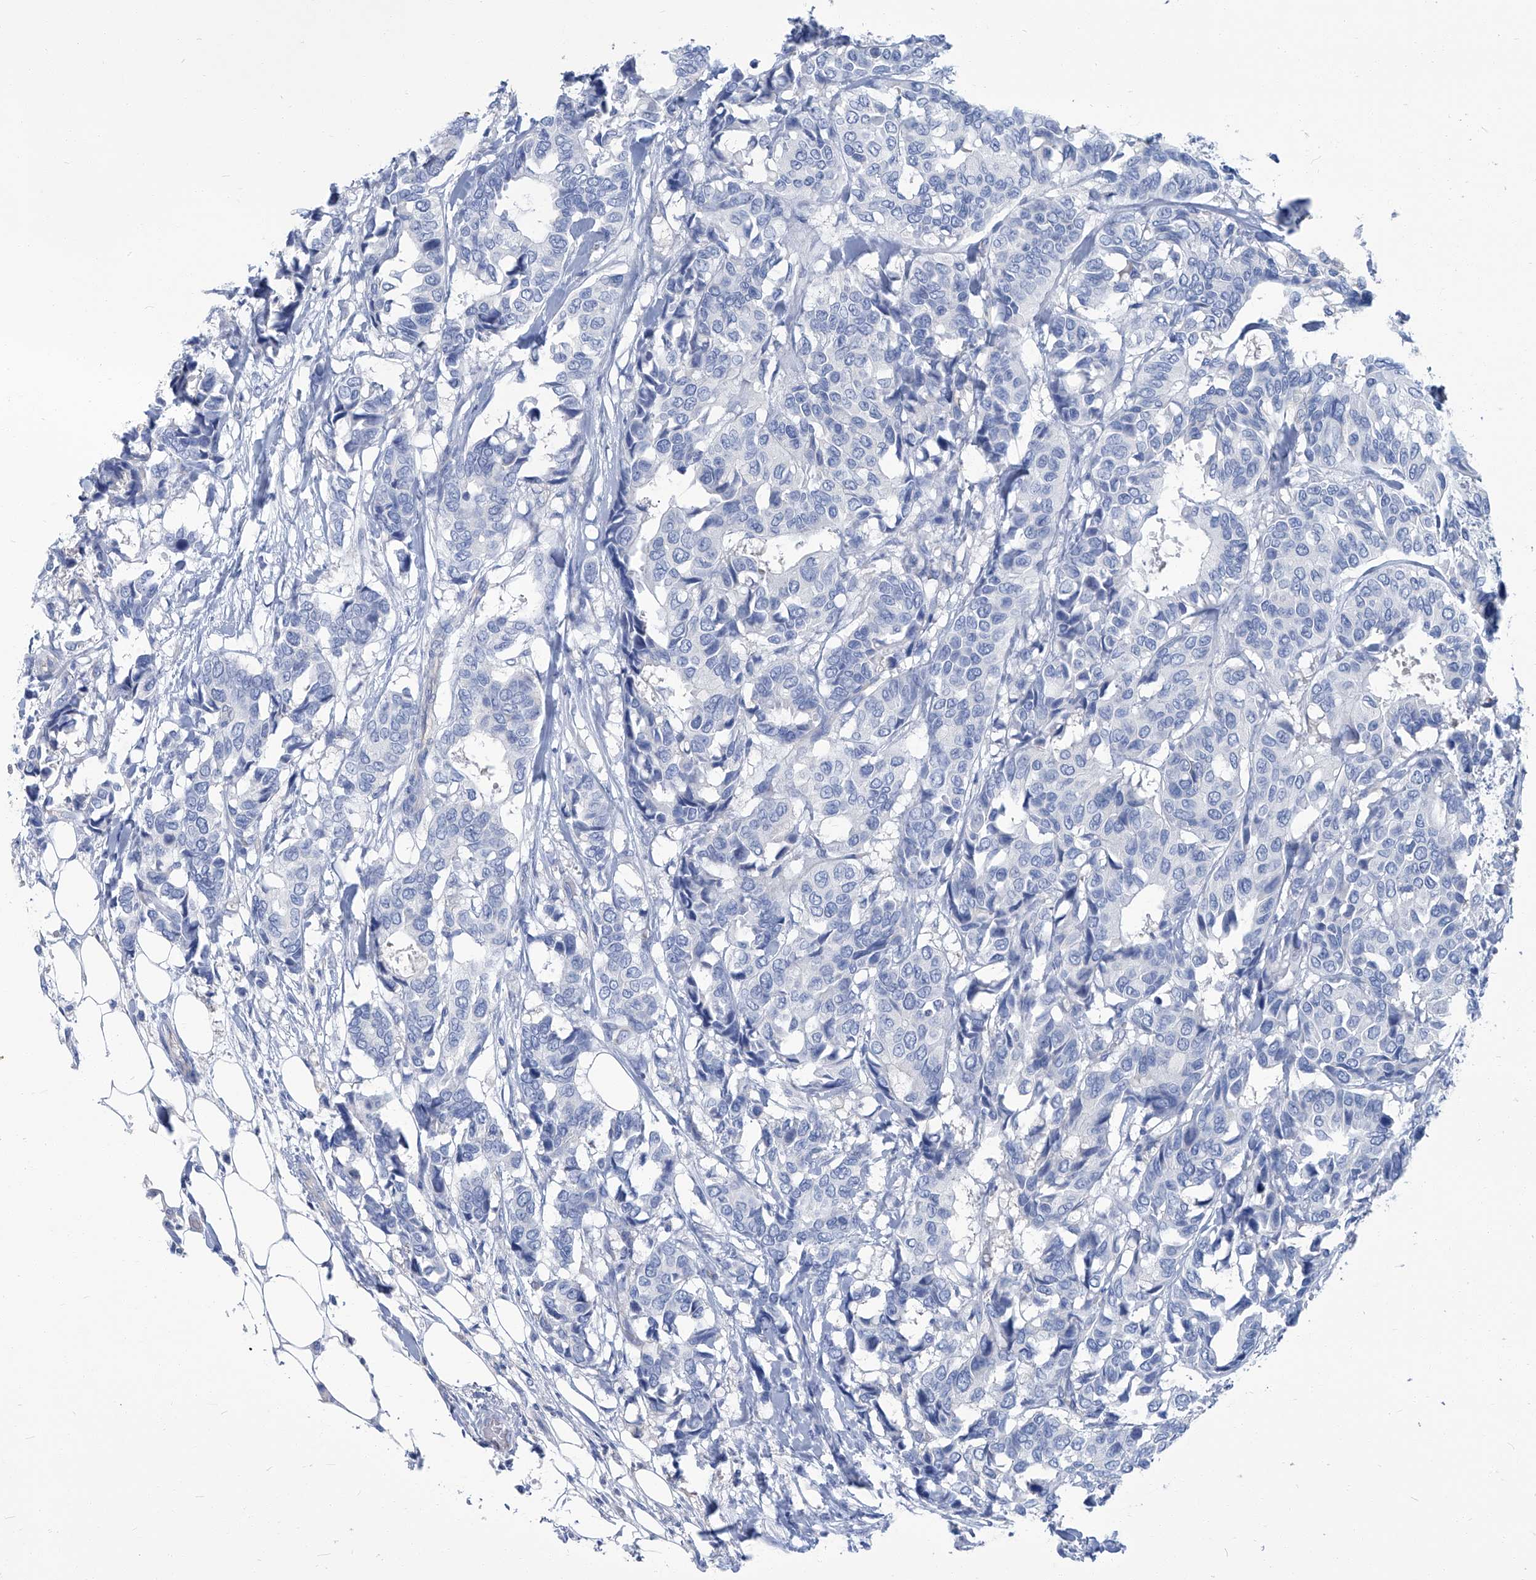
{"staining": {"intensity": "negative", "quantity": "none", "location": "none"}, "tissue": "breast cancer", "cell_type": "Tumor cells", "image_type": "cancer", "snomed": [{"axis": "morphology", "description": "Duct carcinoma"}, {"axis": "topography", "description": "Breast"}], "caption": "High power microscopy image of an IHC image of breast cancer, revealing no significant positivity in tumor cells. Brightfield microscopy of immunohistochemistry stained with DAB (brown) and hematoxylin (blue), captured at high magnification.", "gene": "PFKL", "patient": {"sex": "female", "age": 87}}